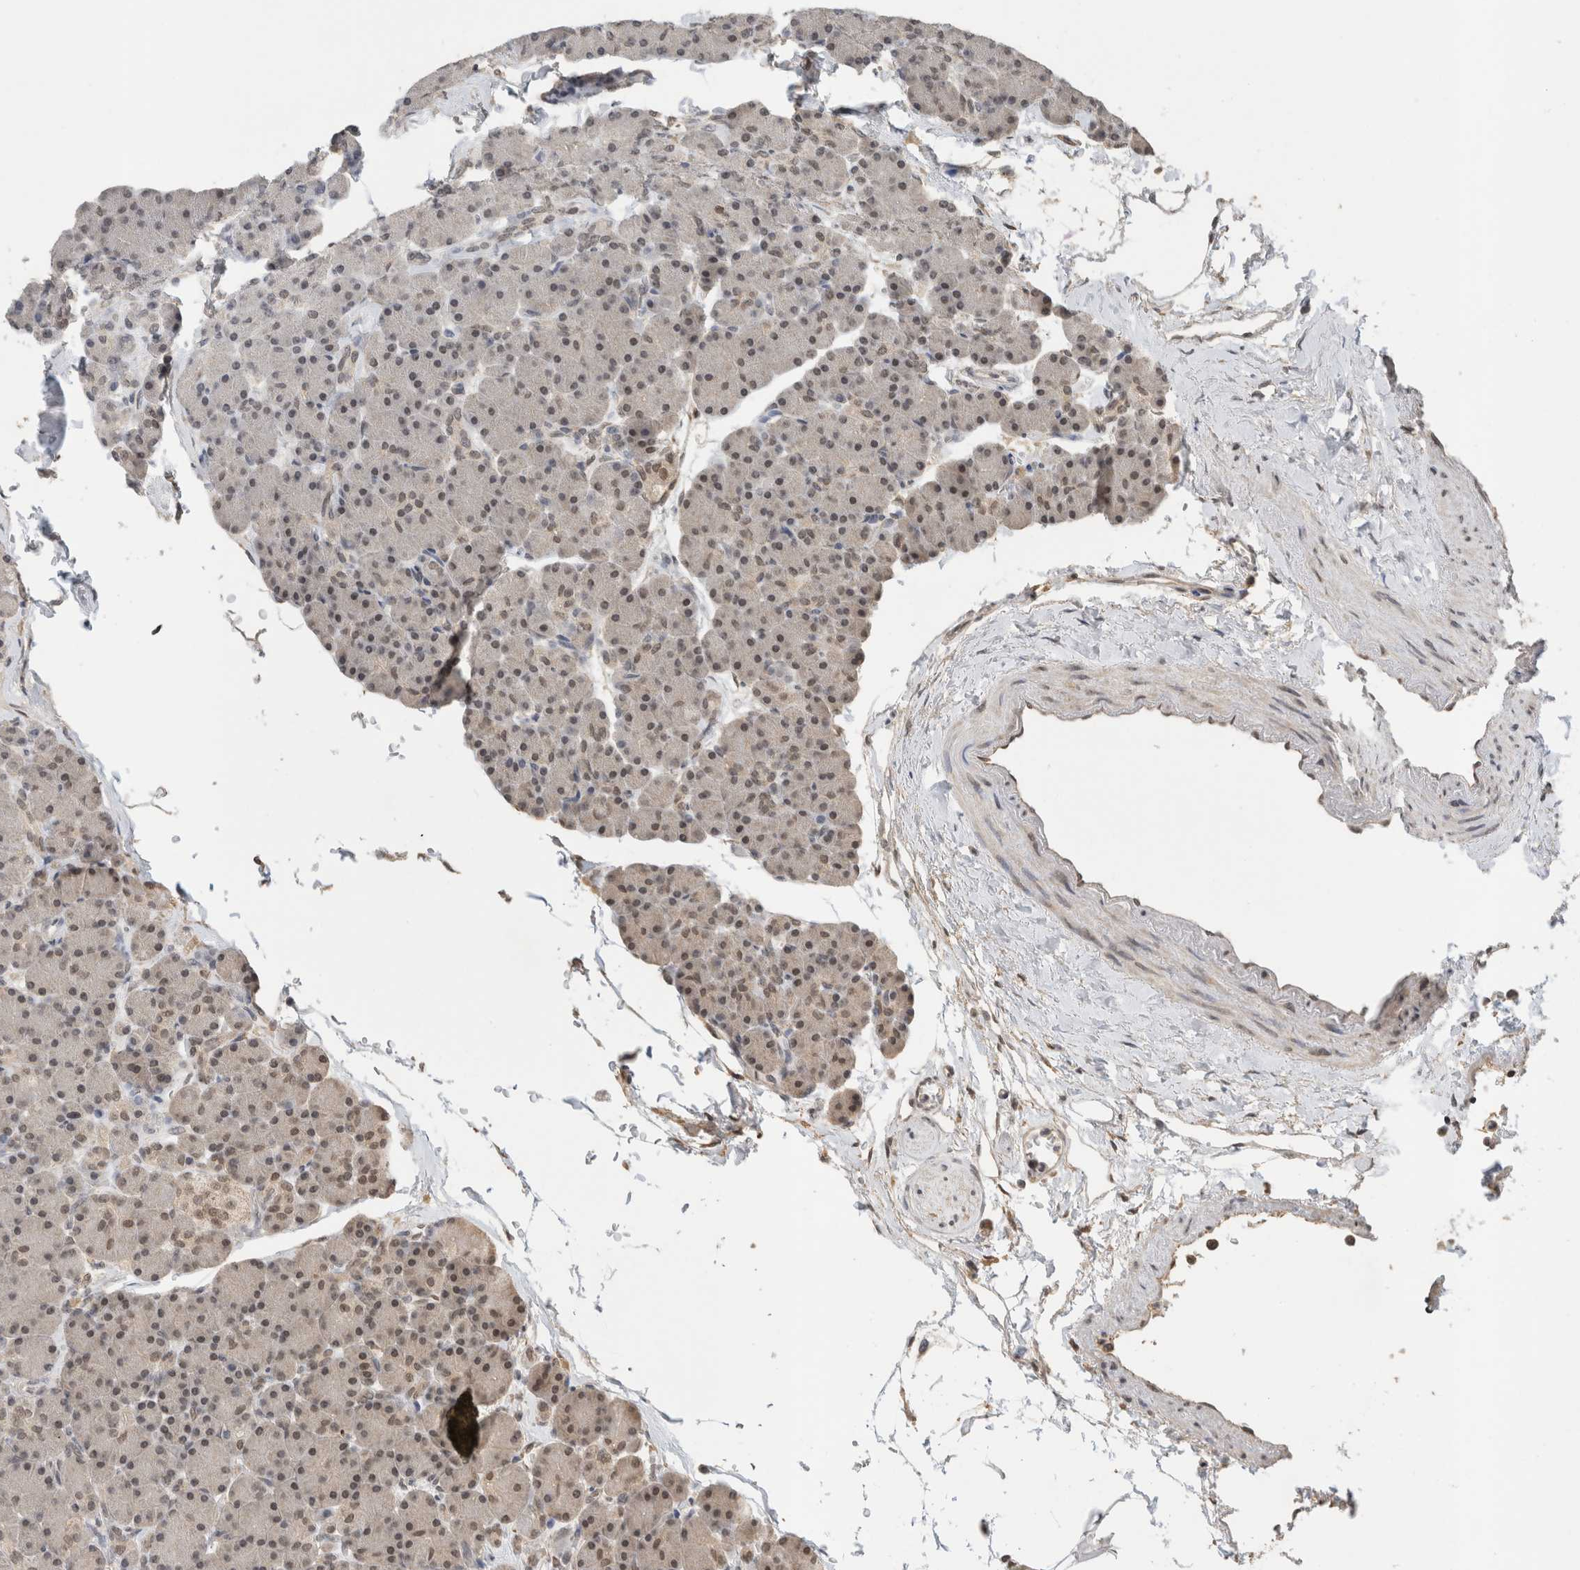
{"staining": {"intensity": "moderate", "quantity": ">75%", "location": "nuclear"}, "tissue": "pancreas", "cell_type": "Exocrine glandular cells", "image_type": "normal", "snomed": [{"axis": "morphology", "description": "Normal tissue, NOS"}, {"axis": "topography", "description": "Pancreas"}], "caption": "Approximately >75% of exocrine glandular cells in normal human pancreas reveal moderate nuclear protein staining as visualized by brown immunohistochemical staining.", "gene": "C1orf21", "patient": {"sex": "female", "age": 43}}